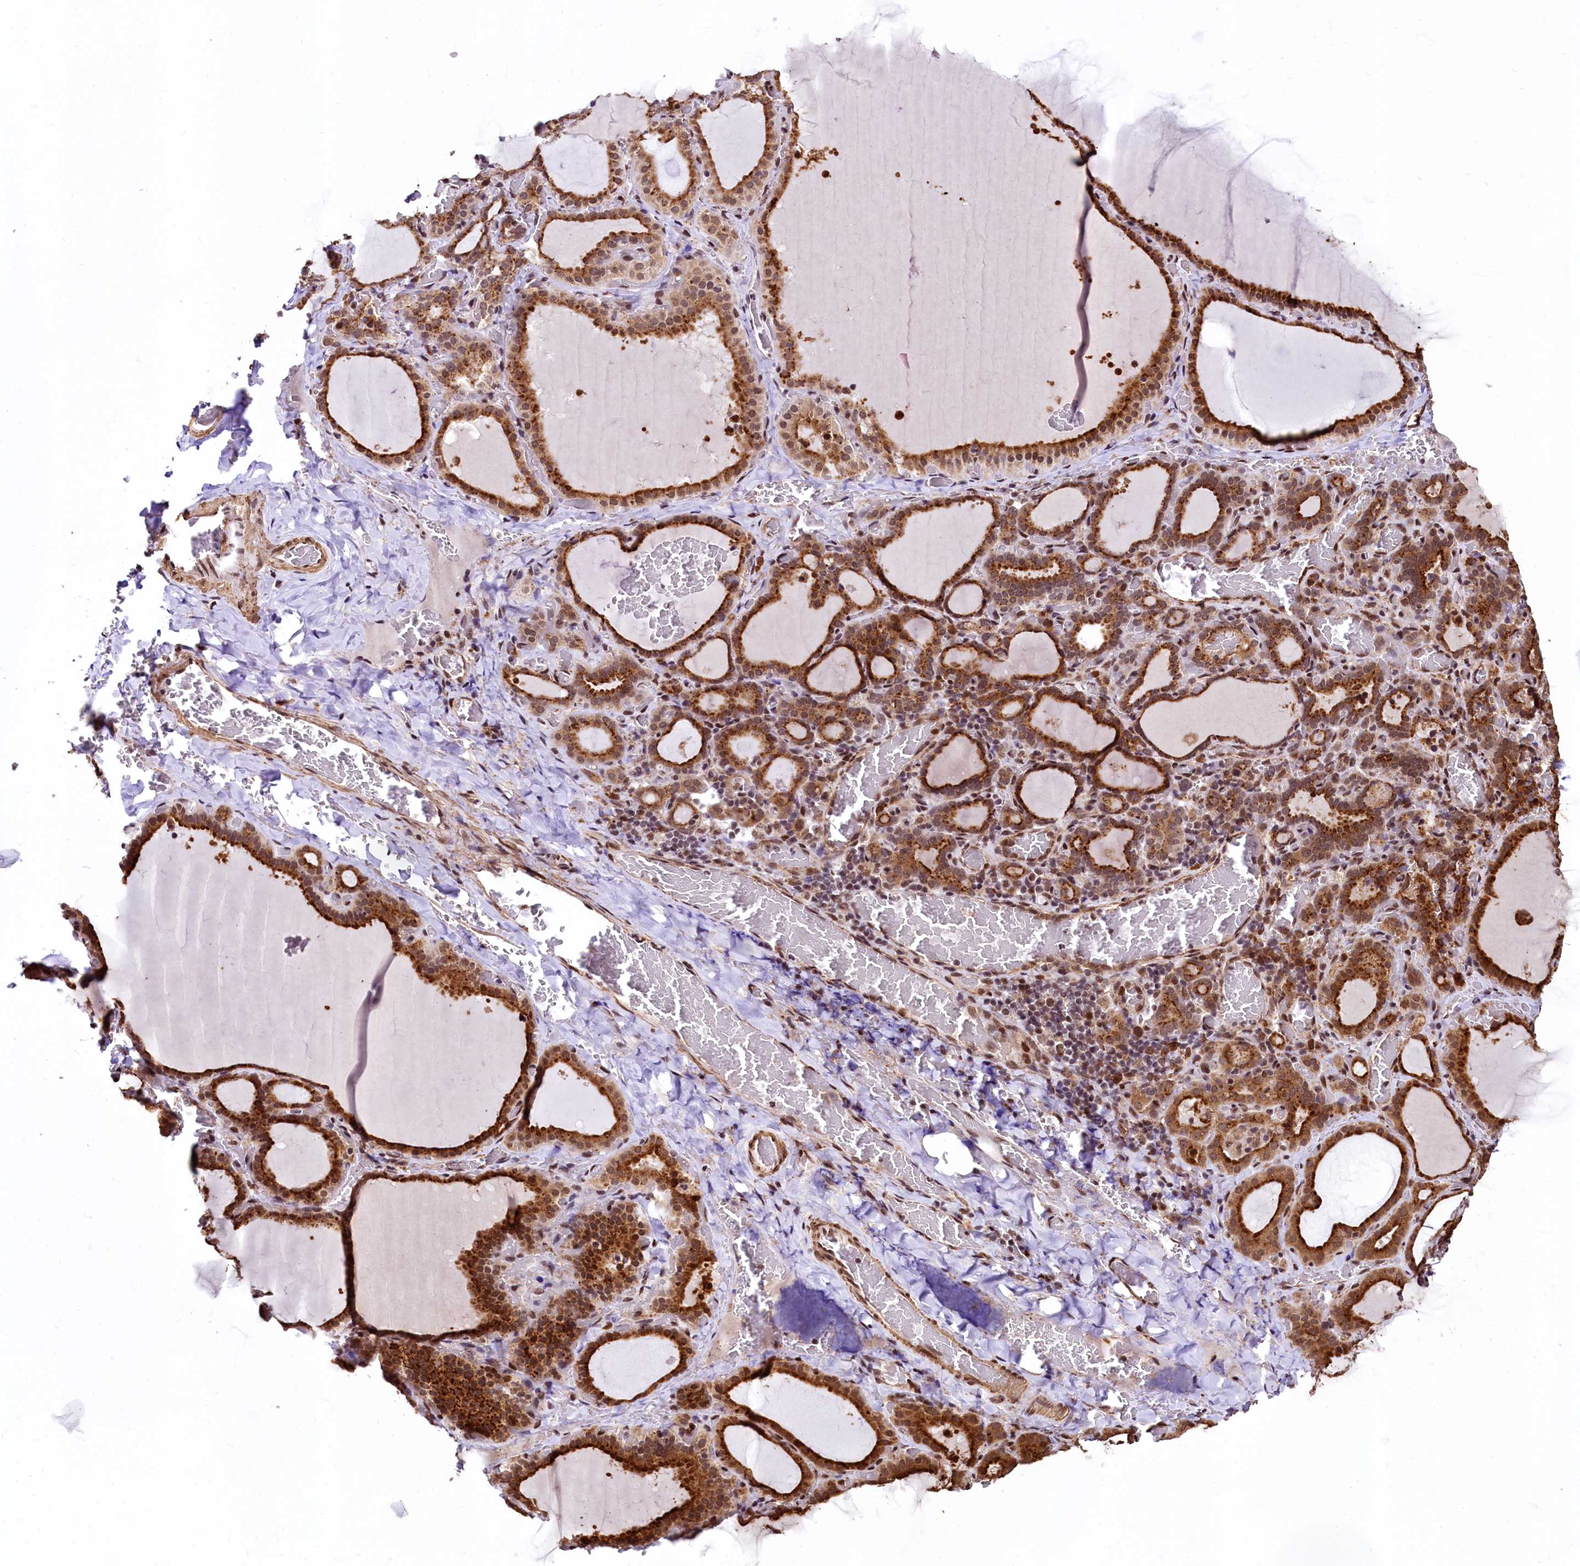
{"staining": {"intensity": "strong", "quantity": ">75%", "location": "cytoplasmic/membranous,nuclear"}, "tissue": "thyroid gland", "cell_type": "Glandular cells", "image_type": "normal", "snomed": [{"axis": "morphology", "description": "Normal tissue, NOS"}, {"axis": "topography", "description": "Thyroid gland"}], "caption": "Normal thyroid gland was stained to show a protein in brown. There is high levels of strong cytoplasmic/membranous,nuclear expression in about >75% of glandular cells. (DAB (3,3'-diaminobenzidine) IHC with brightfield microscopy, high magnification).", "gene": "PDS5B", "patient": {"sex": "female", "age": 39}}